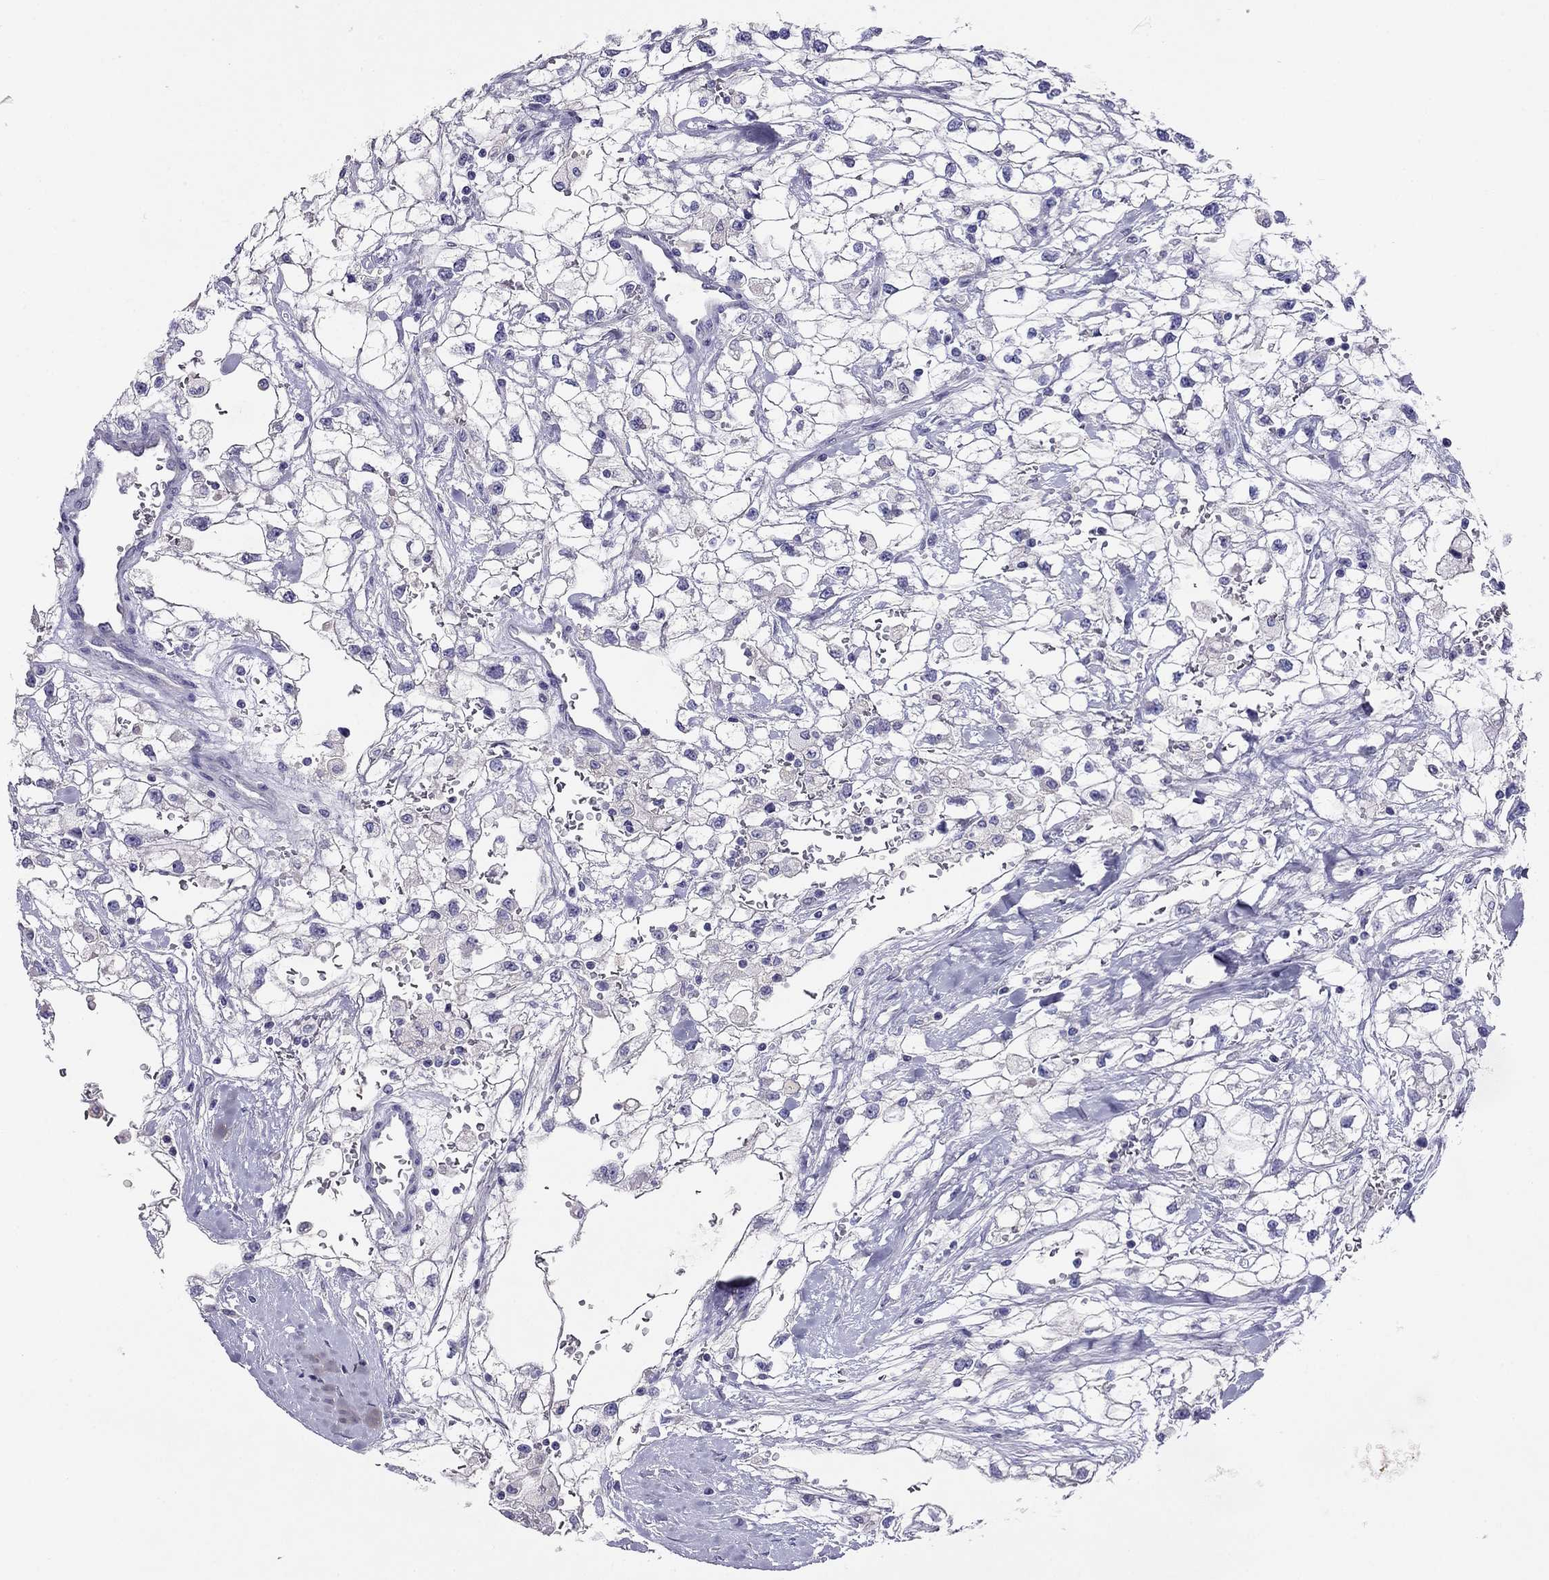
{"staining": {"intensity": "negative", "quantity": "none", "location": "none"}, "tissue": "renal cancer", "cell_type": "Tumor cells", "image_type": "cancer", "snomed": [{"axis": "morphology", "description": "Adenocarcinoma, NOS"}, {"axis": "topography", "description": "Kidney"}], "caption": "High magnification brightfield microscopy of adenocarcinoma (renal) stained with DAB (brown) and counterstained with hematoxylin (blue): tumor cells show no significant staining.", "gene": "CAPNS2", "patient": {"sex": "male", "age": 59}}